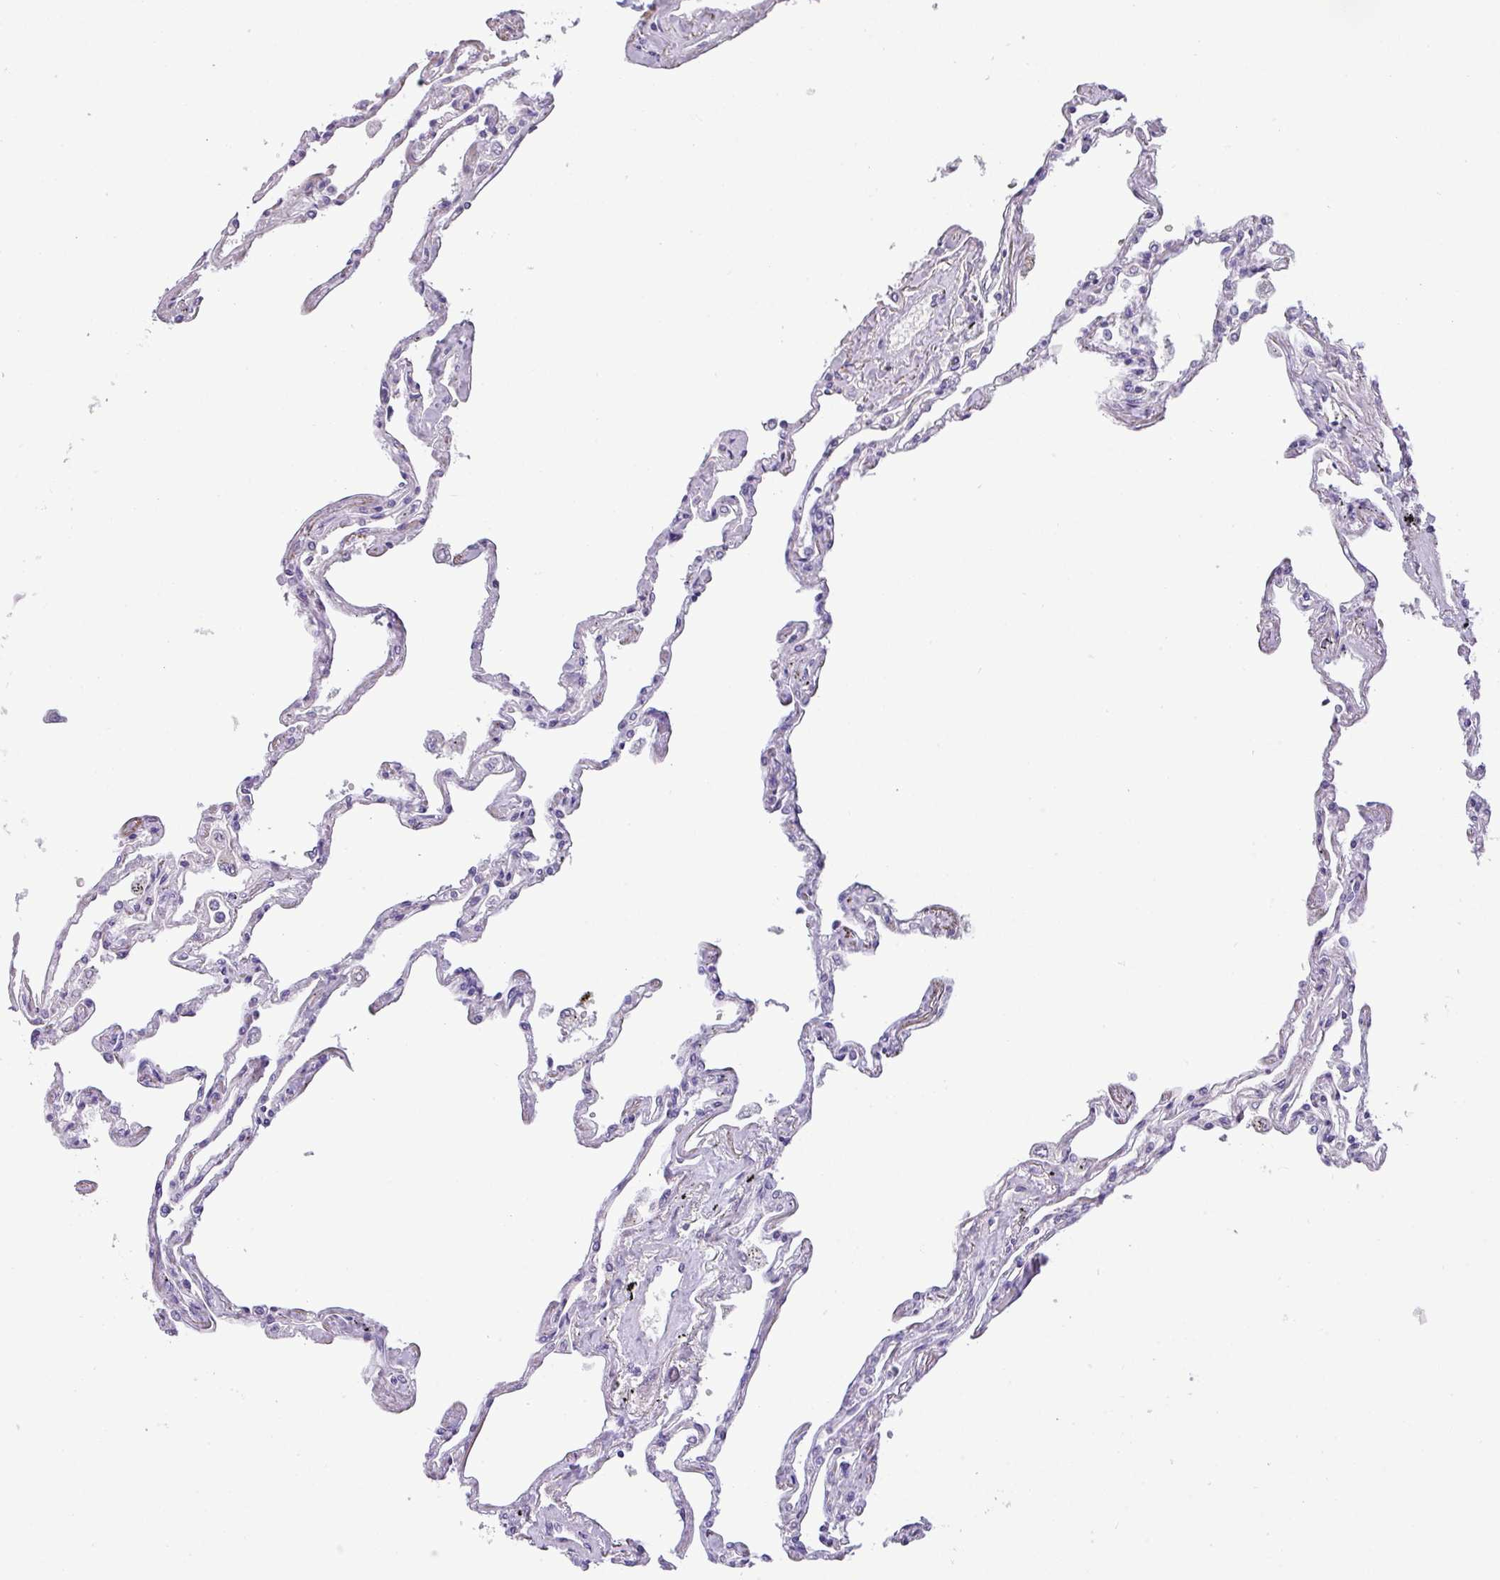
{"staining": {"intensity": "negative", "quantity": "none", "location": "none"}, "tissue": "lung", "cell_type": "Alveolar cells", "image_type": "normal", "snomed": [{"axis": "morphology", "description": "Normal tissue, NOS"}, {"axis": "topography", "description": "Lung"}], "caption": "Alveolar cells are negative for protein expression in normal human lung. (Immunohistochemistry (ihc), brightfield microscopy, high magnification).", "gene": "ENSG00000273748", "patient": {"sex": "female", "age": 67}}